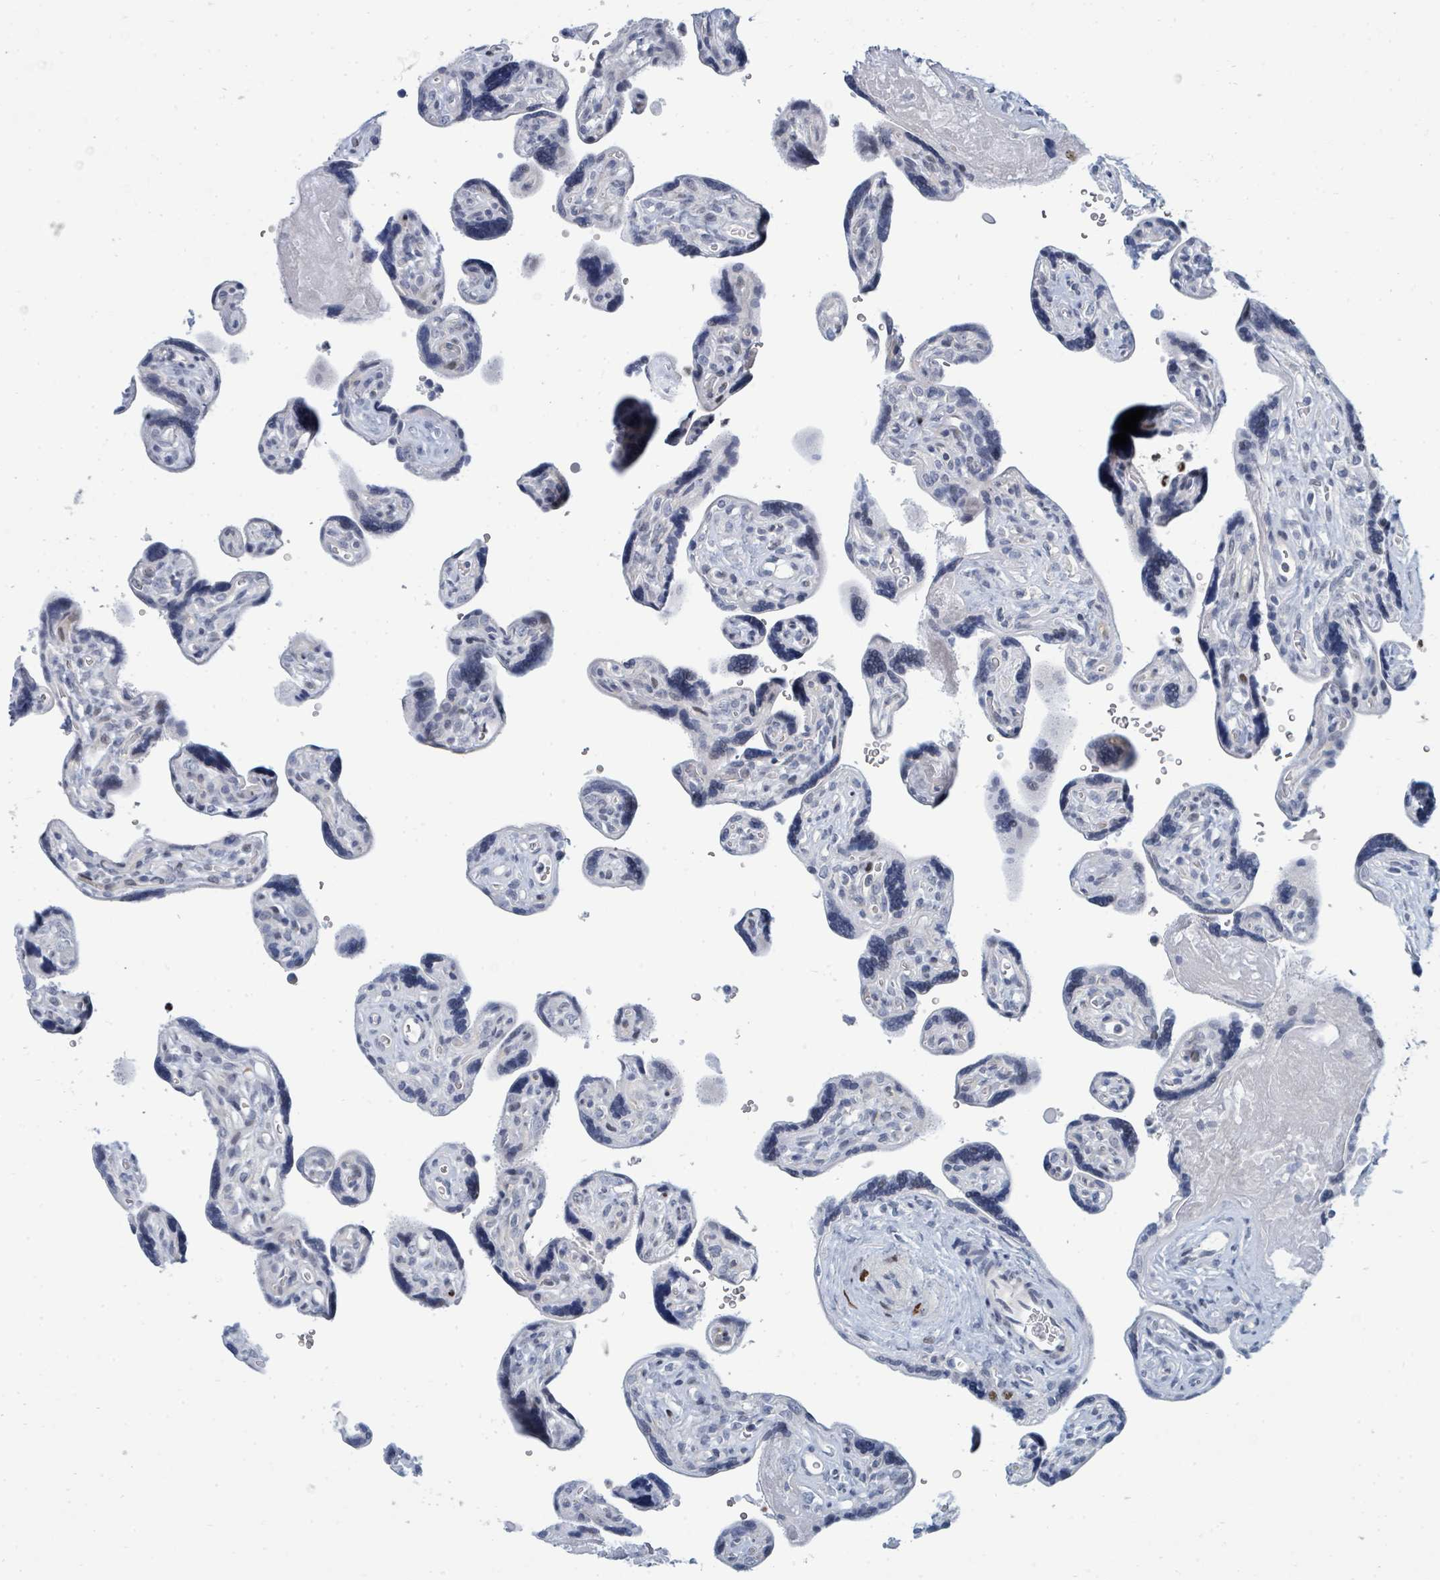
{"staining": {"intensity": "negative", "quantity": "none", "location": "none"}, "tissue": "placenta", "cell_type": "Decidual cells", "image_type": "normal", "snomed": [{"axis": "morphology", "description": "Normal tissue, NOS"}, {"axis": "topography", "description": "Placenta"}], "caption": "IHC histopathology image of benign human placenta stained for a protein (brown), which displays no staining in decidual cells. Brightfield microscopy of immunohistochemistry stained with DAB (brown) and hematoxylin (blue), captured at high magnification.", "gene": "SUMO2", "patient": {"sex": "female", "age": 39}}